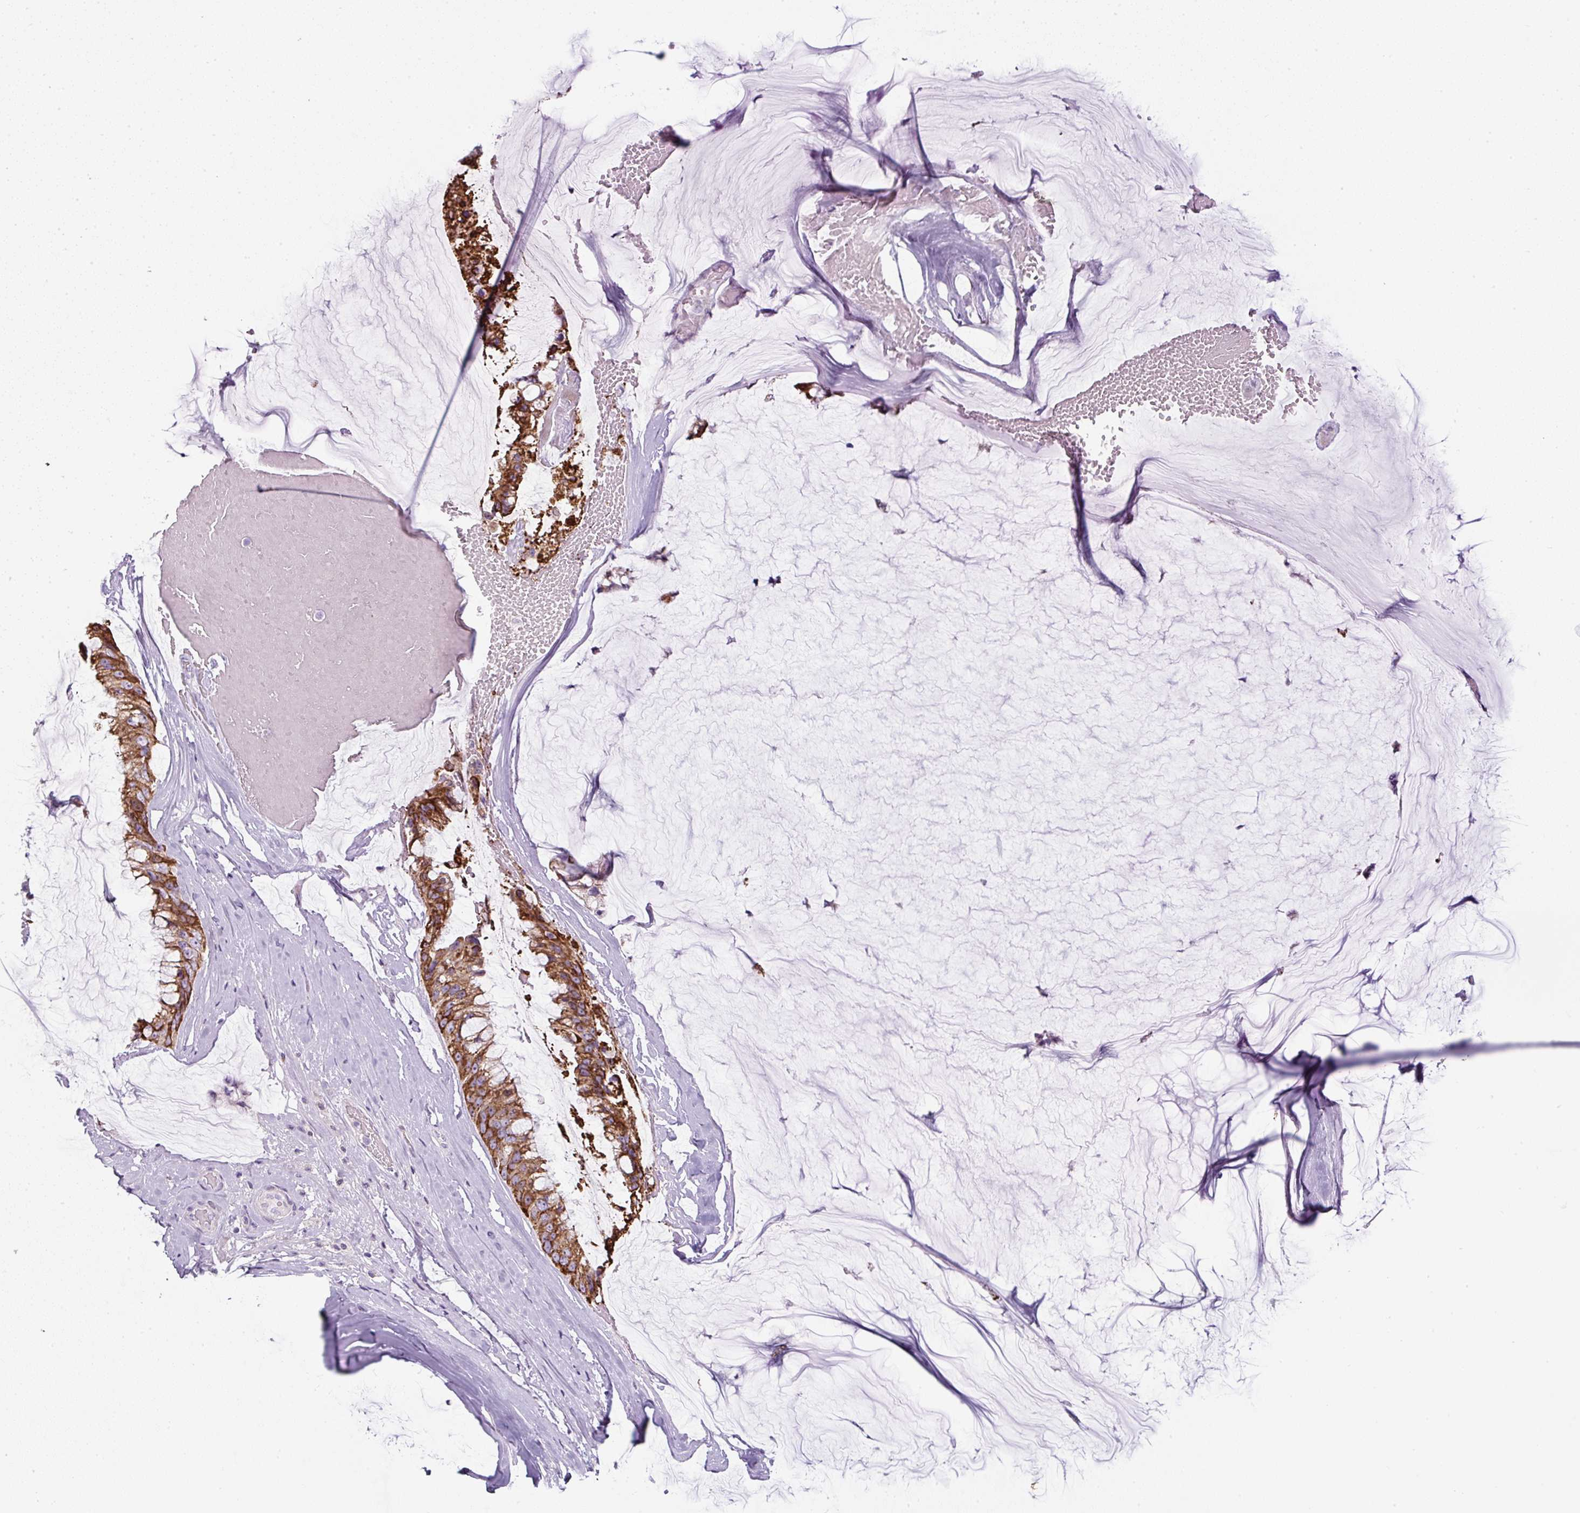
{"staining": {"intensity": "strong", "quantity": ">75%", "location": "cytoplasmic/membranous"}, "tissue": "ovarian cancer", "cell_type": "Tumor cells", "image_type": "cancer", "snomed": [{"axis": "morphology", "description": "Cystadenocarcinoma, mucinous, NOS"}, {"axis": "topography", "description": "Ovary"}], "caption": "Immunohistochemical staining of human ovarian mucinous cystadenocarcinoma reveals strong cytoplasmic/membranous protein expression in approximately >75% of tumor cells.", "gene": "FGFBP3", "patient": {"sex": "female", "age": 39}}